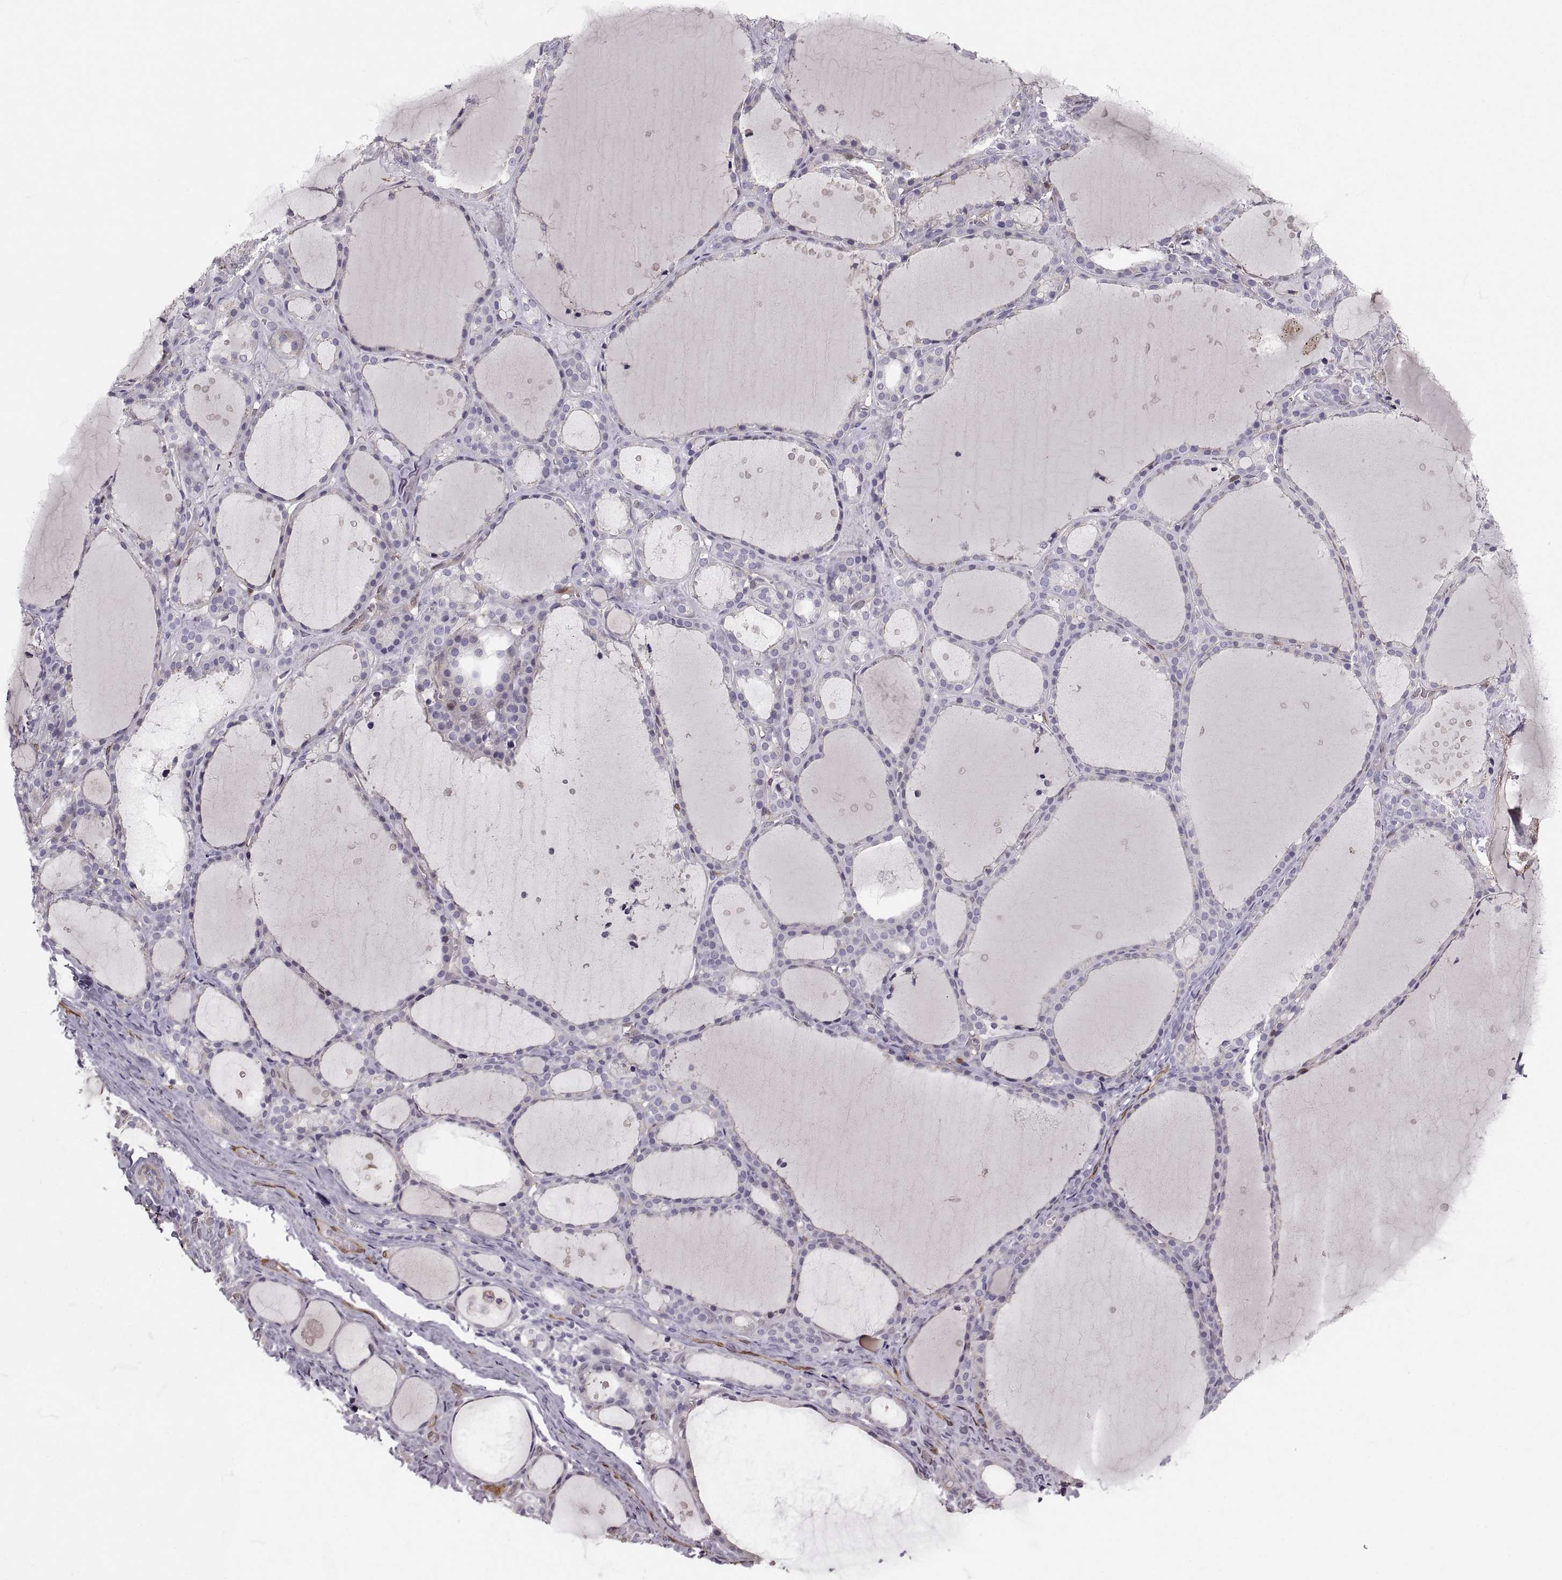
{"staining": {"intensity": "negative", "quantity": "none", "location": "none"}, "tissue": "thyroid gland", "cell_type": "Glandular cells", "image_type": "normal", "snomed": [{"axis": "morphology", "description": "Normal tissue, NOS"}, {"axis": "topography", "description": "Thyroid gland"}], "caption": "This is a image of immunohistochemistry staining of unremarkable thyroid gland, which shows no staining in glandular cells.", "gene": "PGM5", "patient": {"sex": "male", "age": 68}}